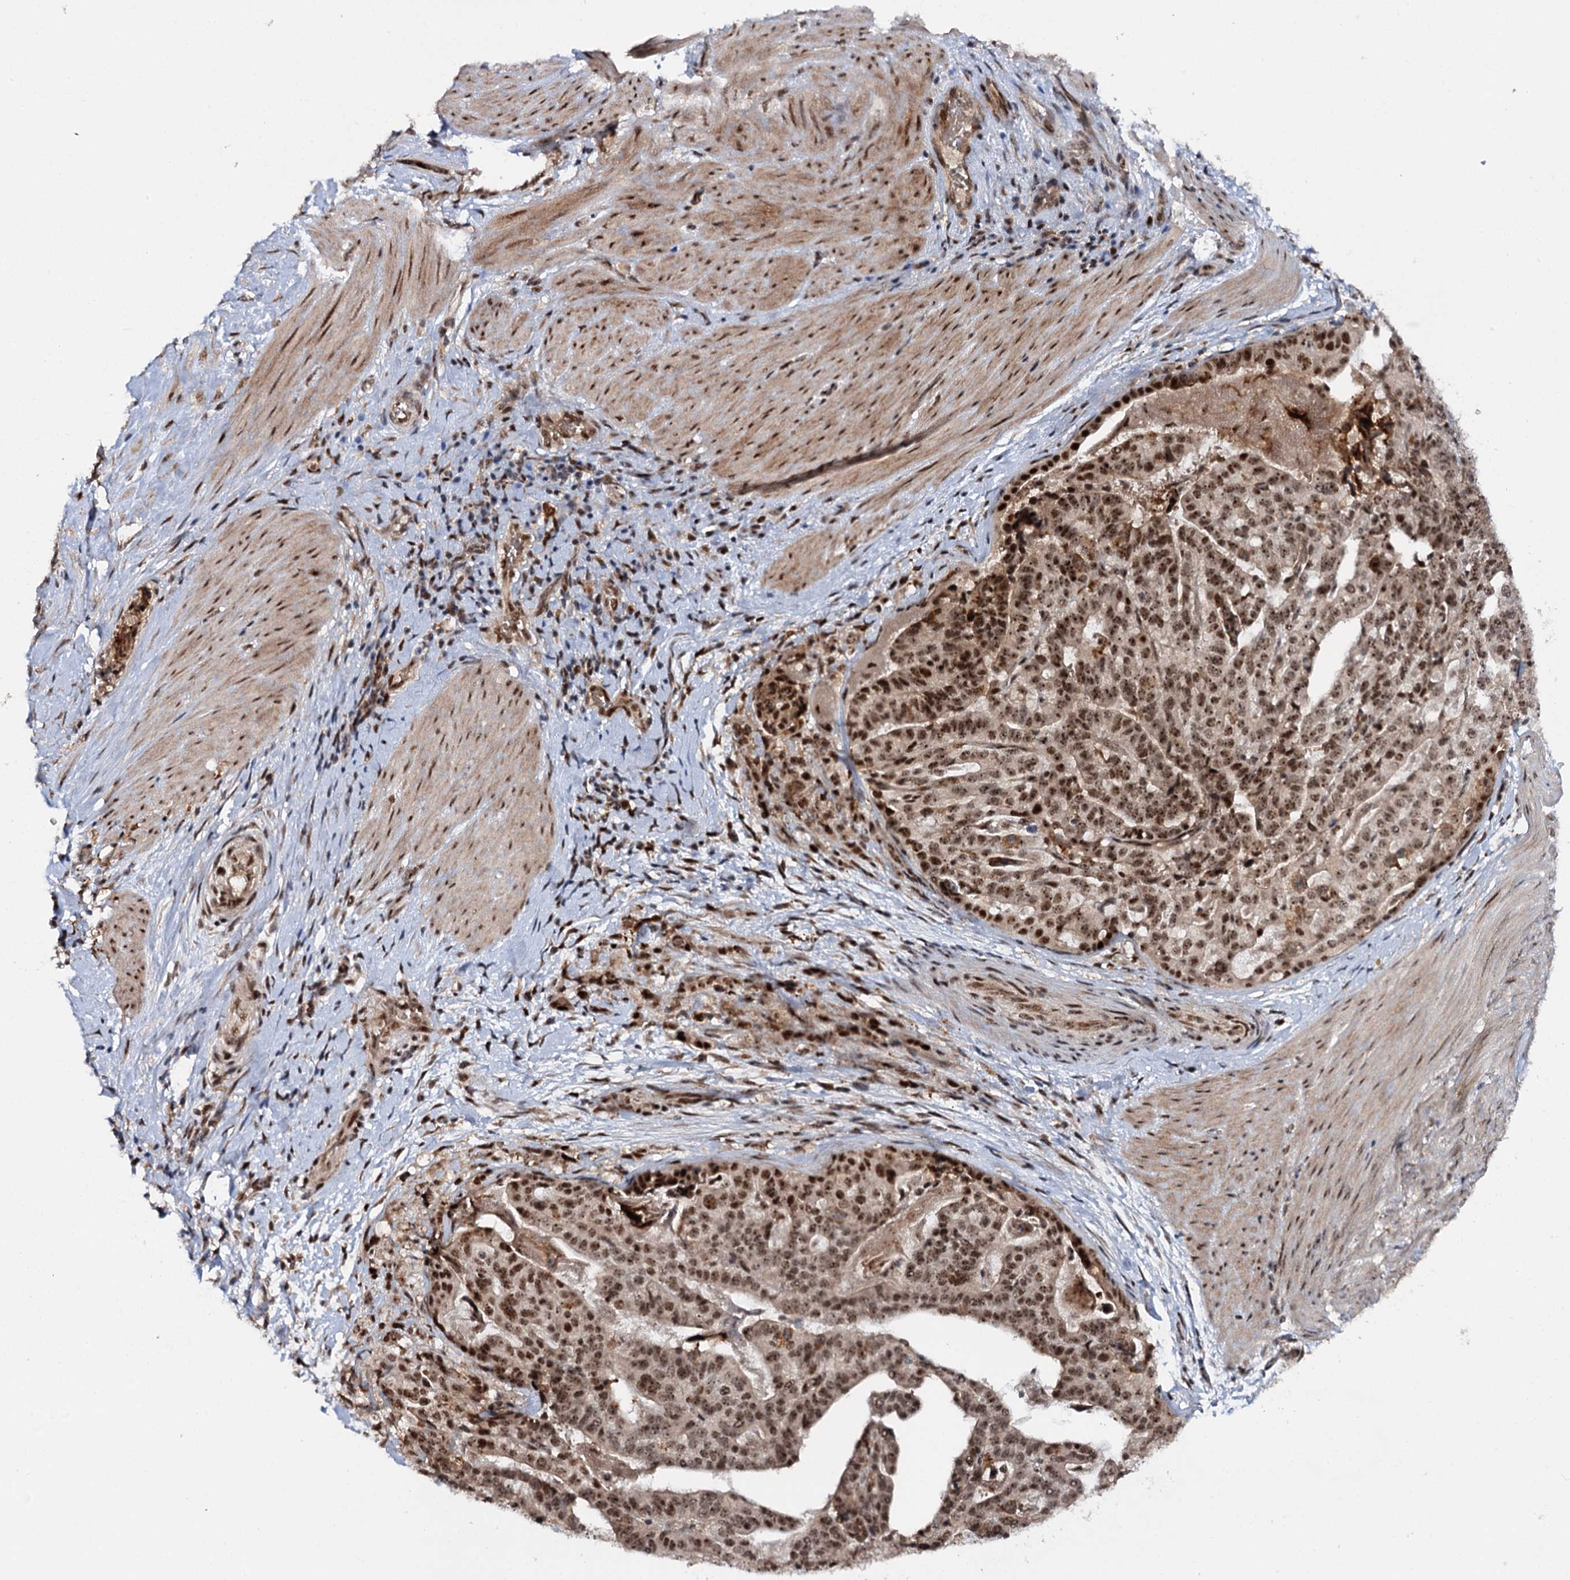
{"staining": {"intensity": "moderate", "quantity": ">75%", "location": "nuclear"}, "tissue": "stomach cancer", "cell_type": "Tumor cells", "image_type": "cancer", "snomed": [{"axis": "morphology", "description": "Adenocarcinoma, NOS"}, {"axis": "topography", "description": "Stomach"}], "caption": "Human stomach cancer (adenocarcinoma) stained with a brown dye displays moderate nuclear positive expression in about >75% of tumor cells.", "gene": "BUD13", "patient": {"sex": "male", "age": 48}}